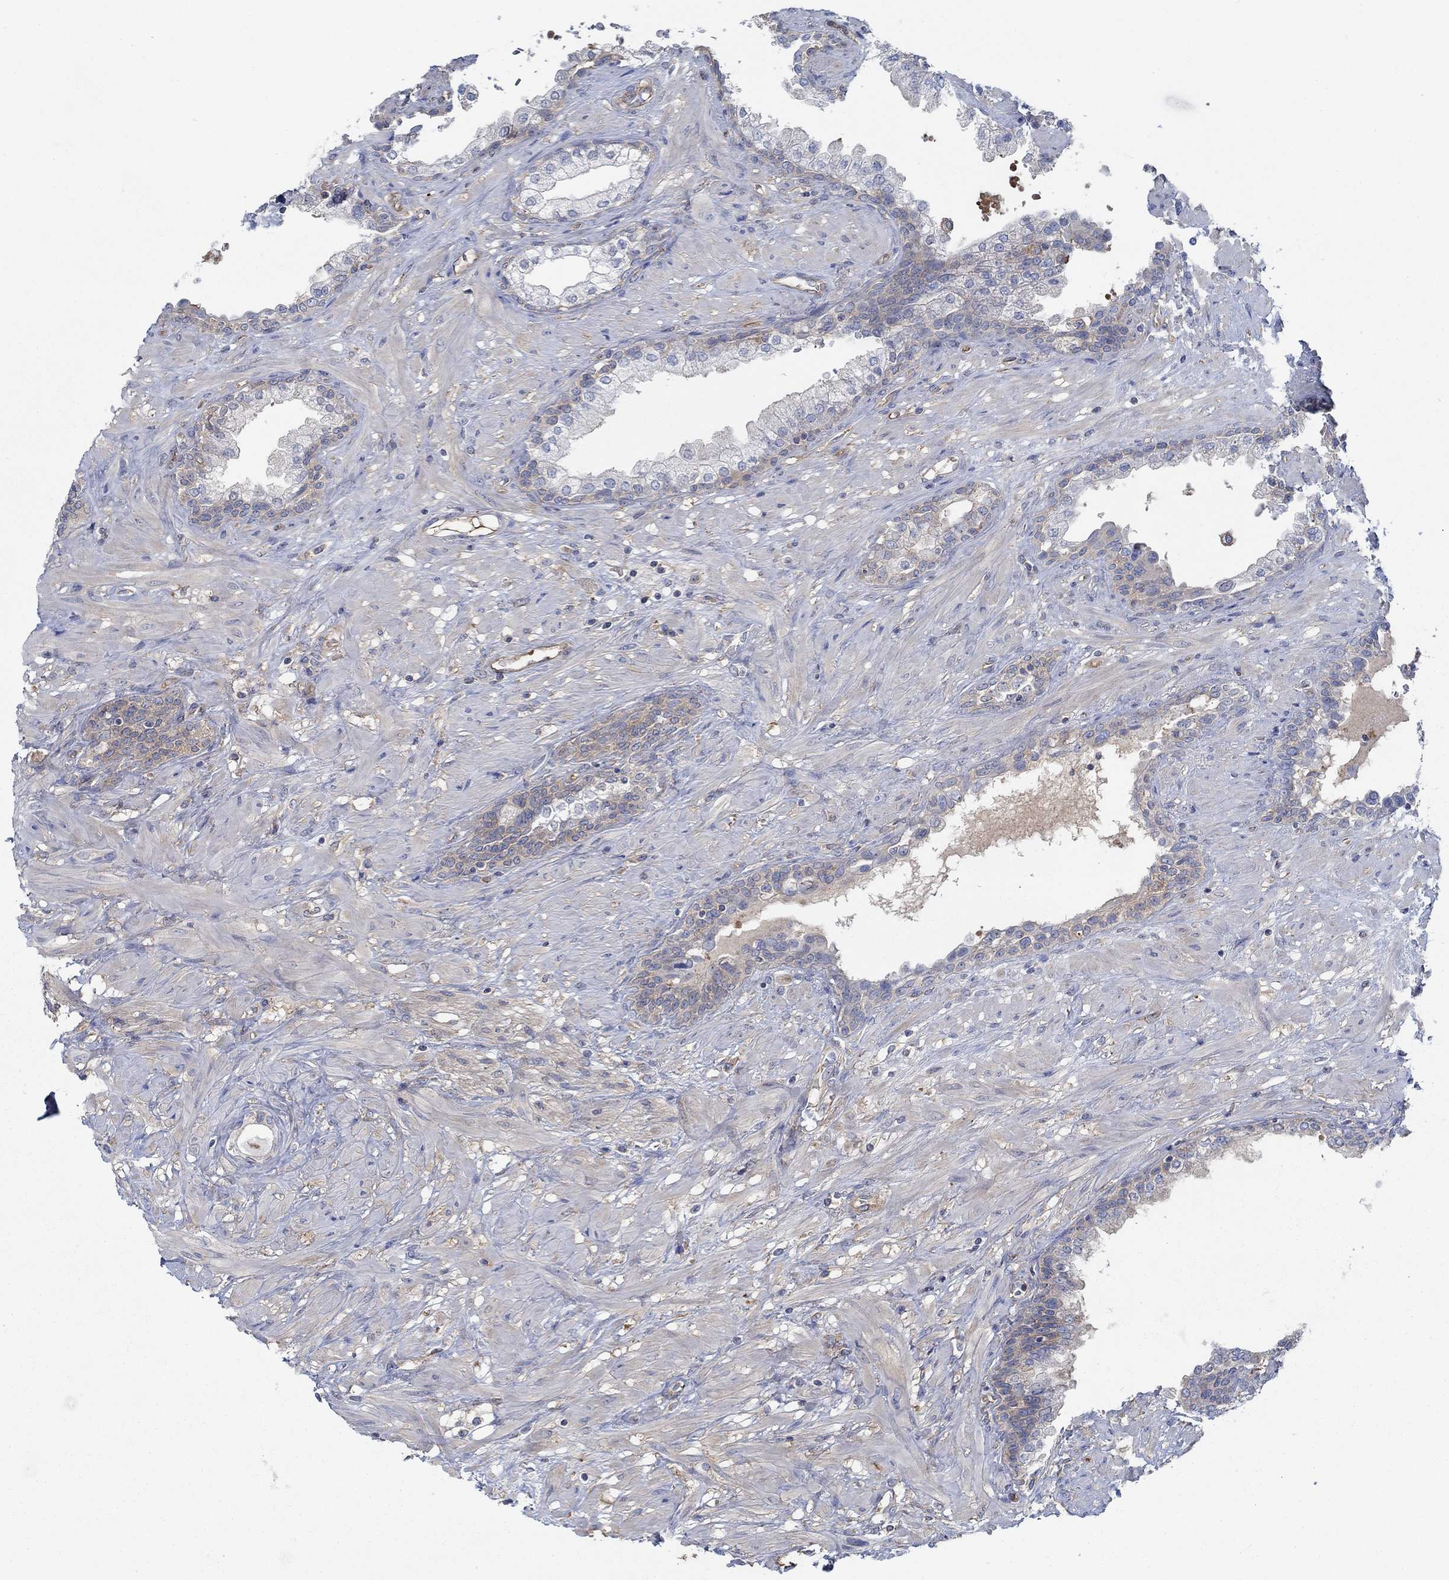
{"staining": {"intensity": "negative", "quantity": "none", "location": "none"}, "tissue": "prostate", "cell_type": "Glandular cells", "image_type": "normal", "snomed": [{"axis": "morphology", "description": "Normal tissue, NOS"}, {"axis": "topography", "description": "Prostate"}], "caption": "Immunohistochemistry (IHC) micrograph of unremarkable prostate: human prostate stained with DAB (3,3'-diaminobenzidine) displays no significant protein expression in glandular cells.", "gene": "SPAG9", "patient": {"sex": "male", "age": 63}}